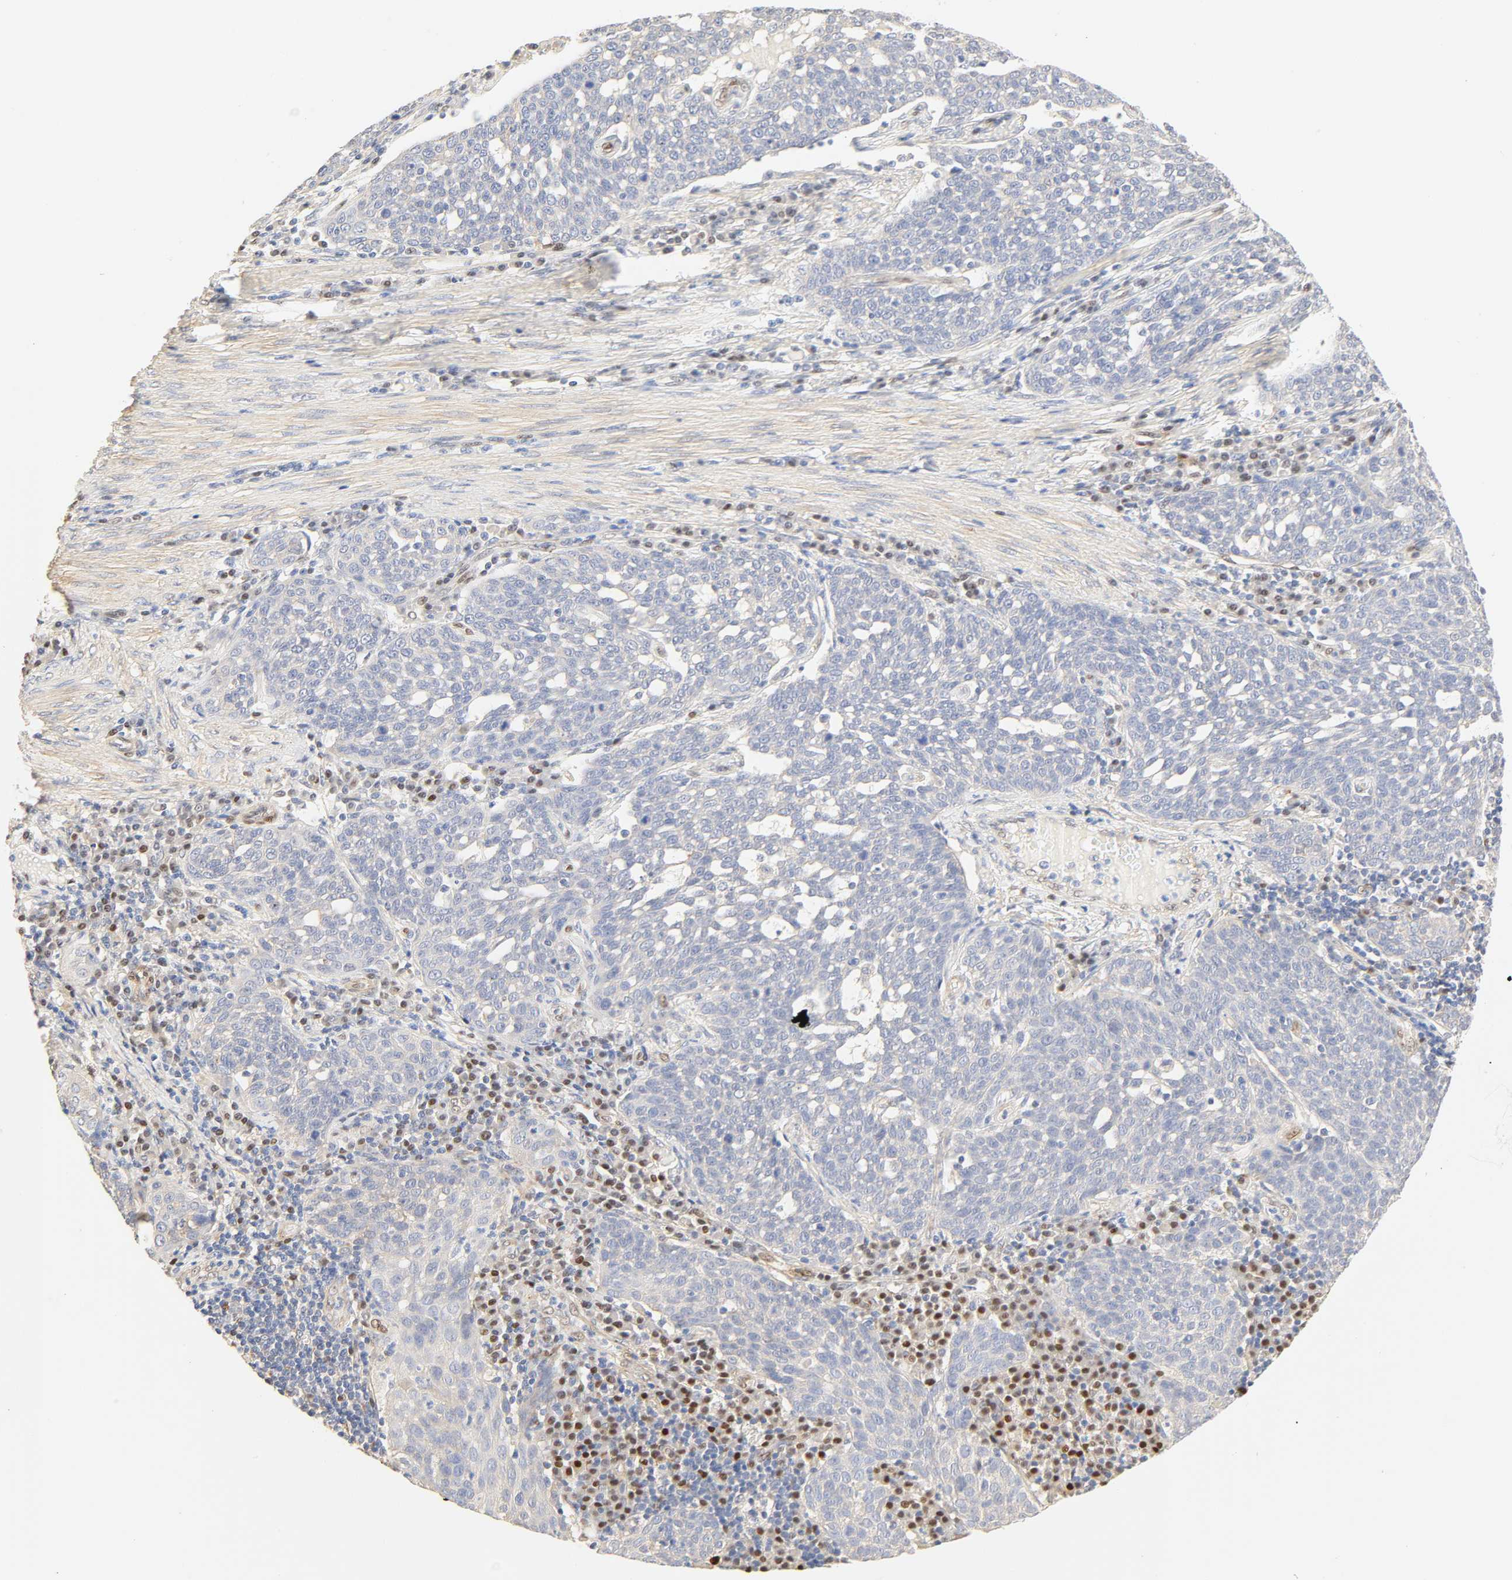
{"staining": {"intensity": "negative", "quantity": "none", "location": "none"}, "tissue": "cervical cancer", "cell_type": "Tumor cells", "image_type": "cancer", "snomed": [{"axis": "morphology", "description": "Squamous cell carcinoma, NOS"}, {"axis": "topography", "description": "Cervix"}], "caption": "Tumor cells are negative for brown protein staining in squamous cell carcinoma (cervical). (DAB immunohistochemistry, high magnification).", "gene": "BORCS8-MEF2B", "patient": {"sex": "female", "age": 34}}